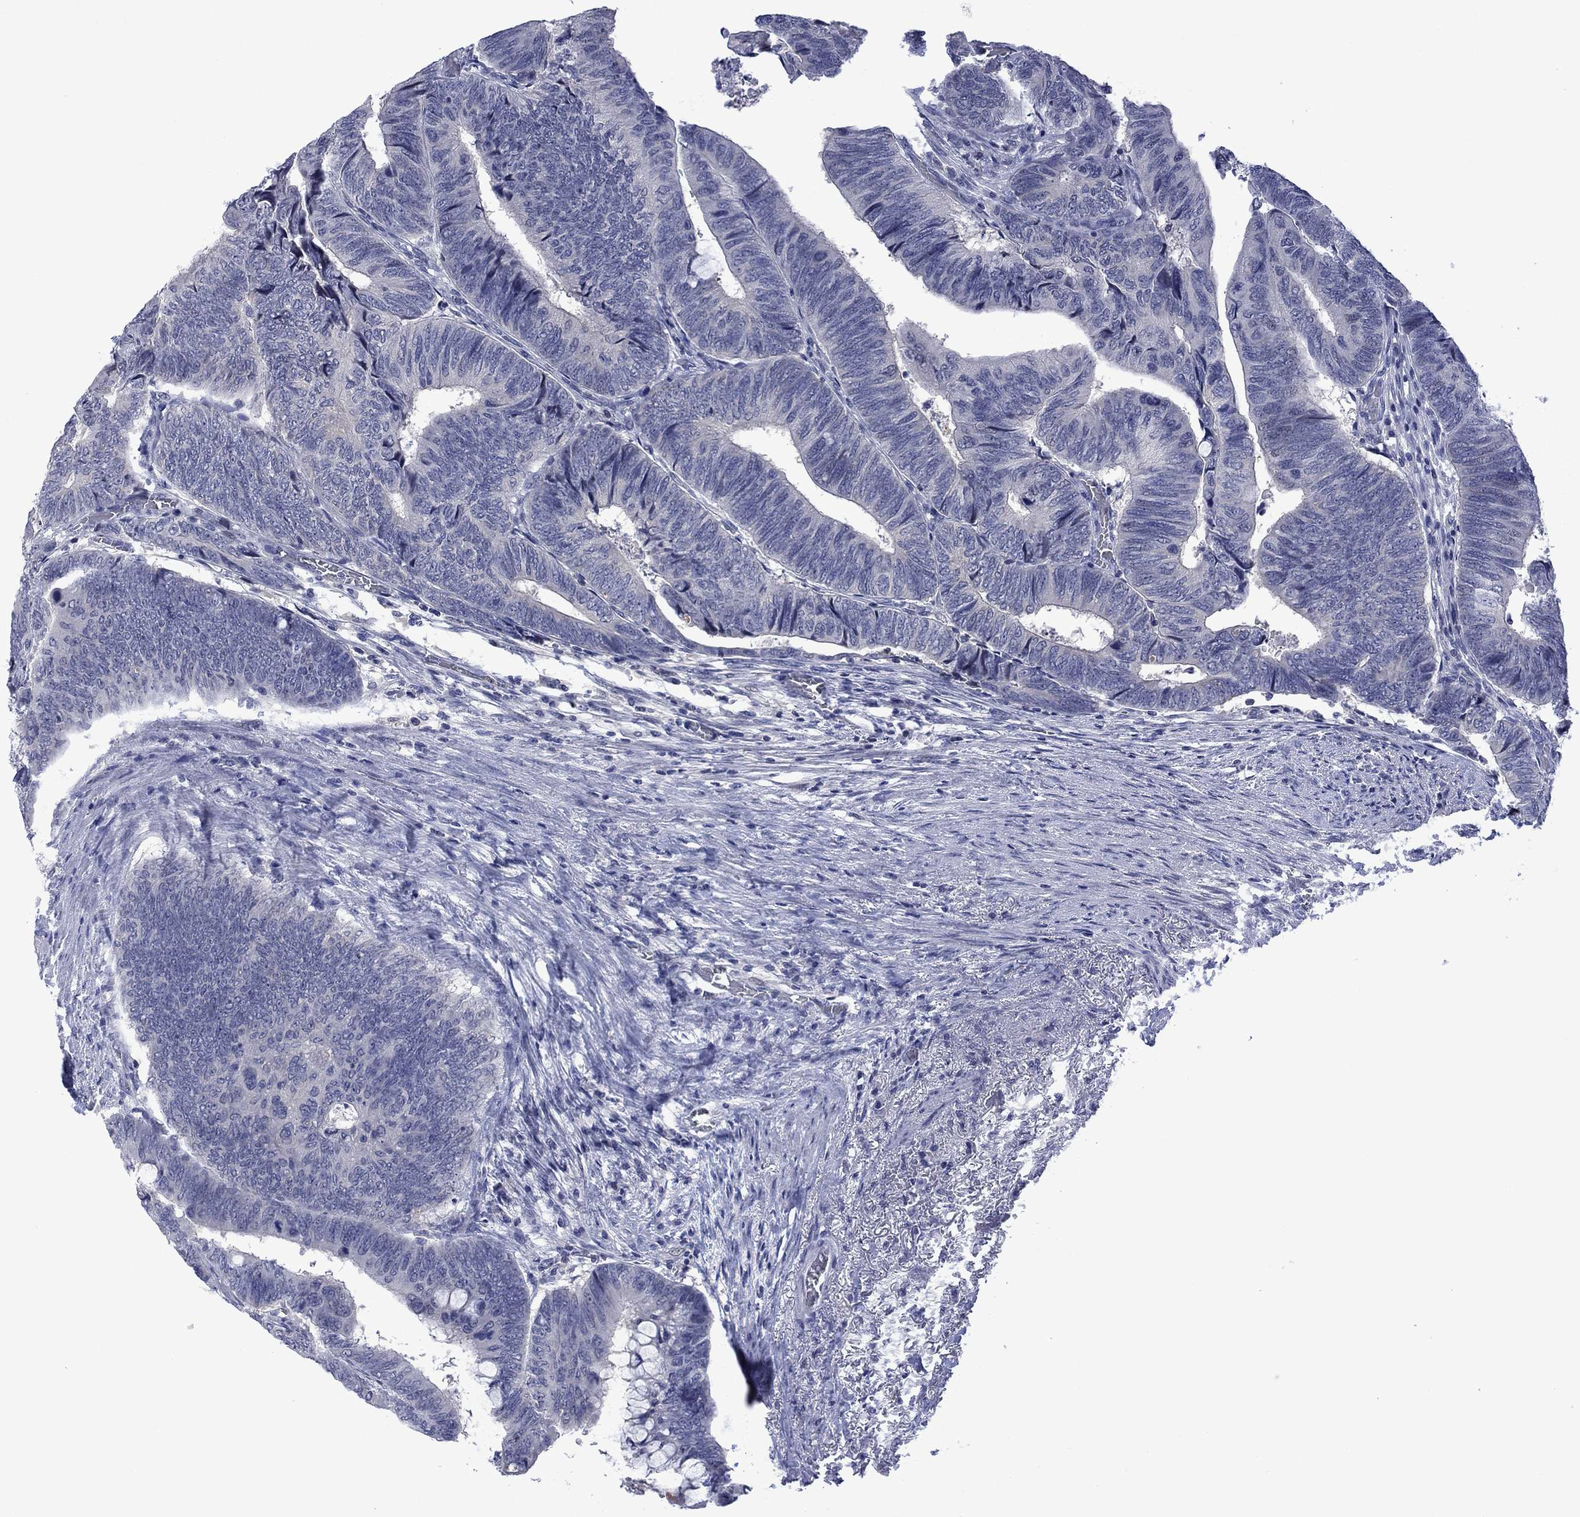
{"staining": {"intensity": "negative", "quantity": "none", "location": "none"}, "tissue": "colorectal cancer", "cell_type": "Tumor cells", "image_type": "cancer", "snomed": [{"axis": "morphology", "description": "Normal tissue, NOS"}, {"axis": "morphology", "description": "Adenocarcinoma, NOS"}, {"axis": "topography", "description": "Rectum"}, {"axis": "topography", "description": "Peripheral nerve tissue"}], "caption": "This is an immunohistochemistry (IHC) photomicrograph of adenocarcinoma (colorectal). There is no staining in tumor cells.", "gene": "AGL", "patient": {"sex": "male", "age": 92}}